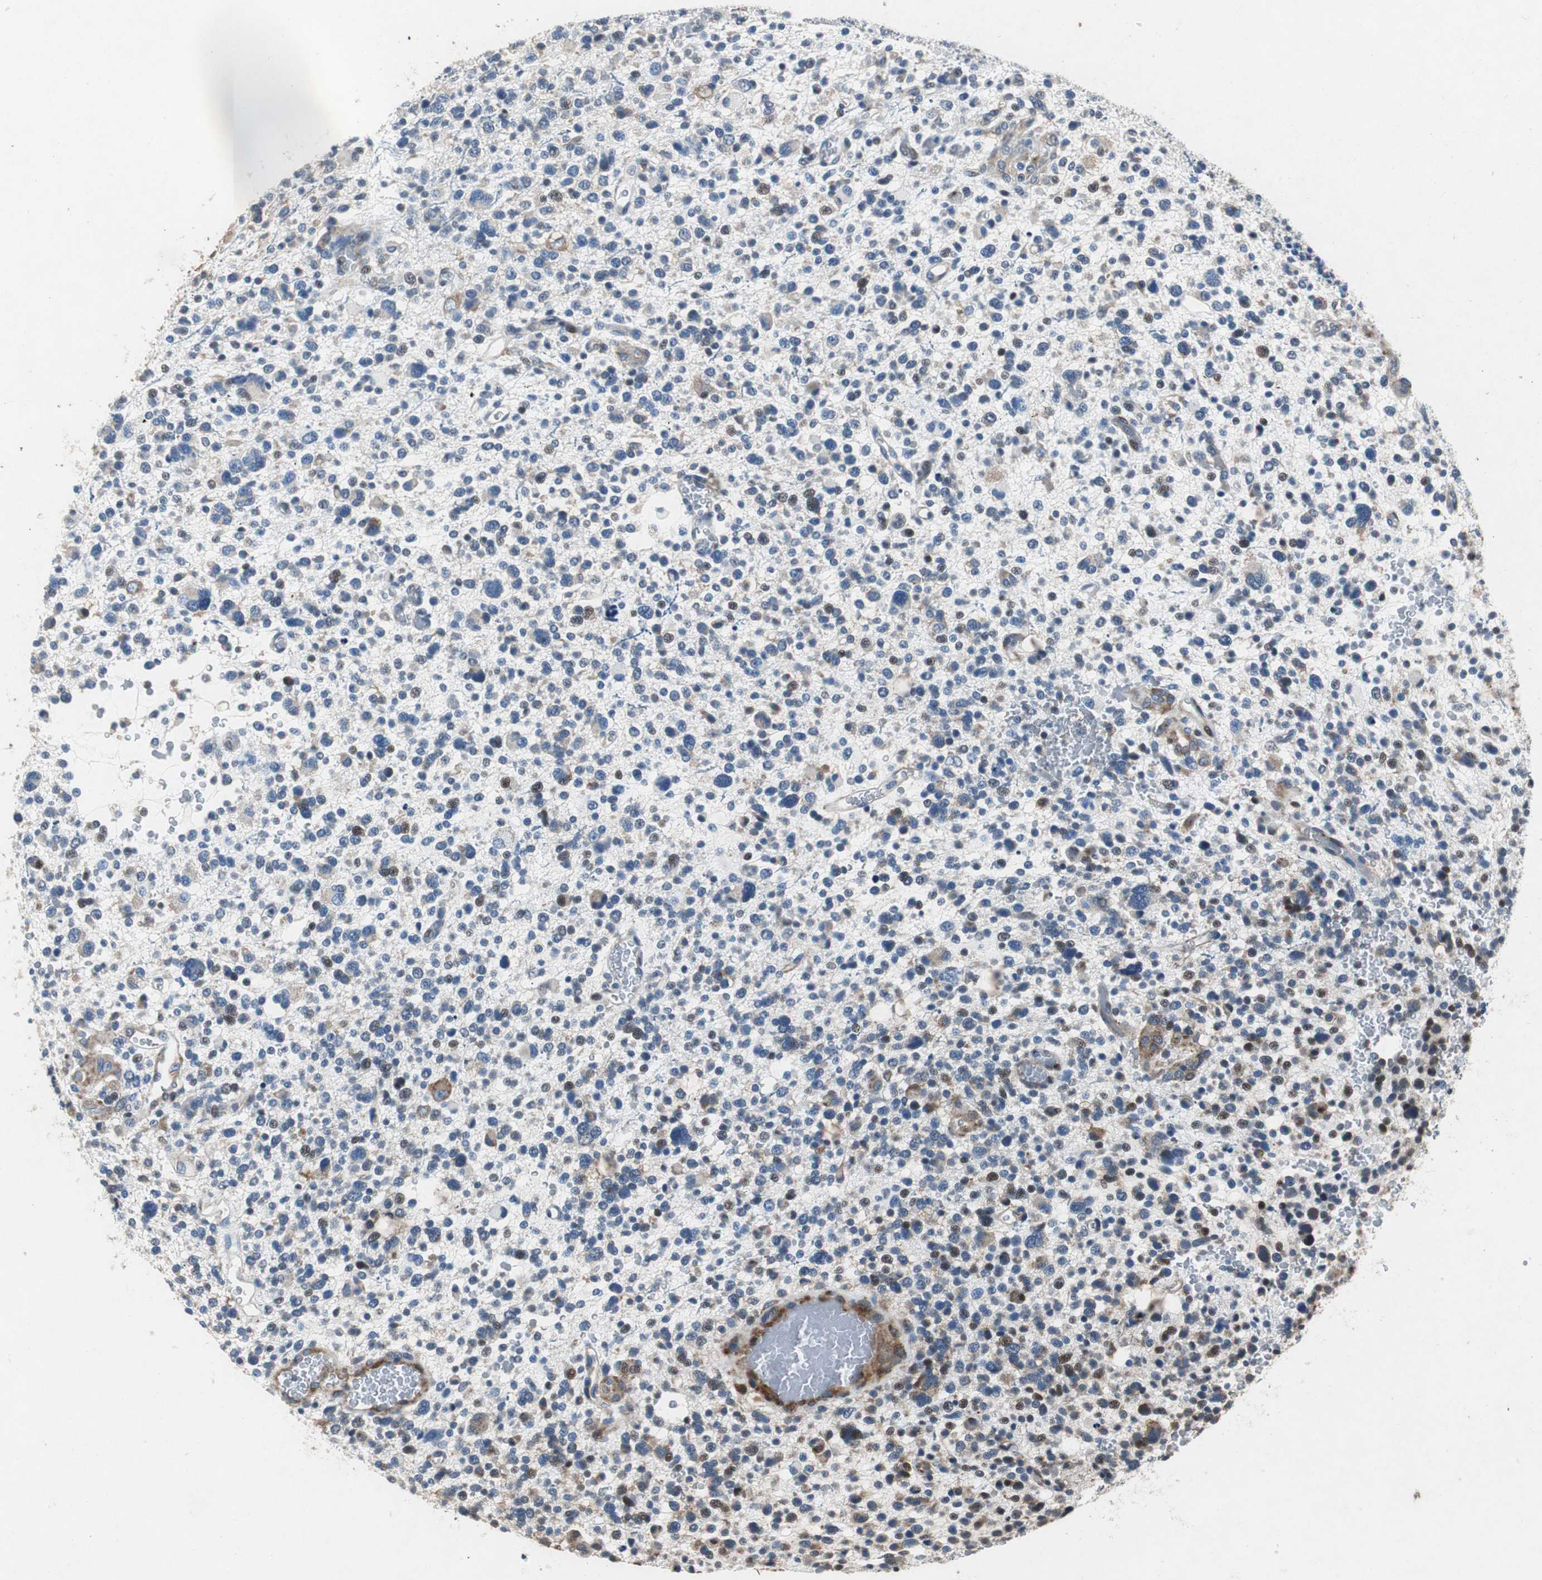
{"staining": {"intensity": "weak", "quantity": "<25%", "location": "cytoplasmic/membranous,nuclear"}, "tissue": "glioma", "cell_type": "Tumor cells", "image_type": "cancer", "snomed": [{"axis": "morphology", "description": "Glioma, malignant, High grade"}, {"axis": "topography", "description": "Brain"}], "caption": "A photomicrograph of glioma stained for a protein displays no brown staining in tumor cells.", "gene": "RPL35", "patient": {"sex": "male", "age": 48}}